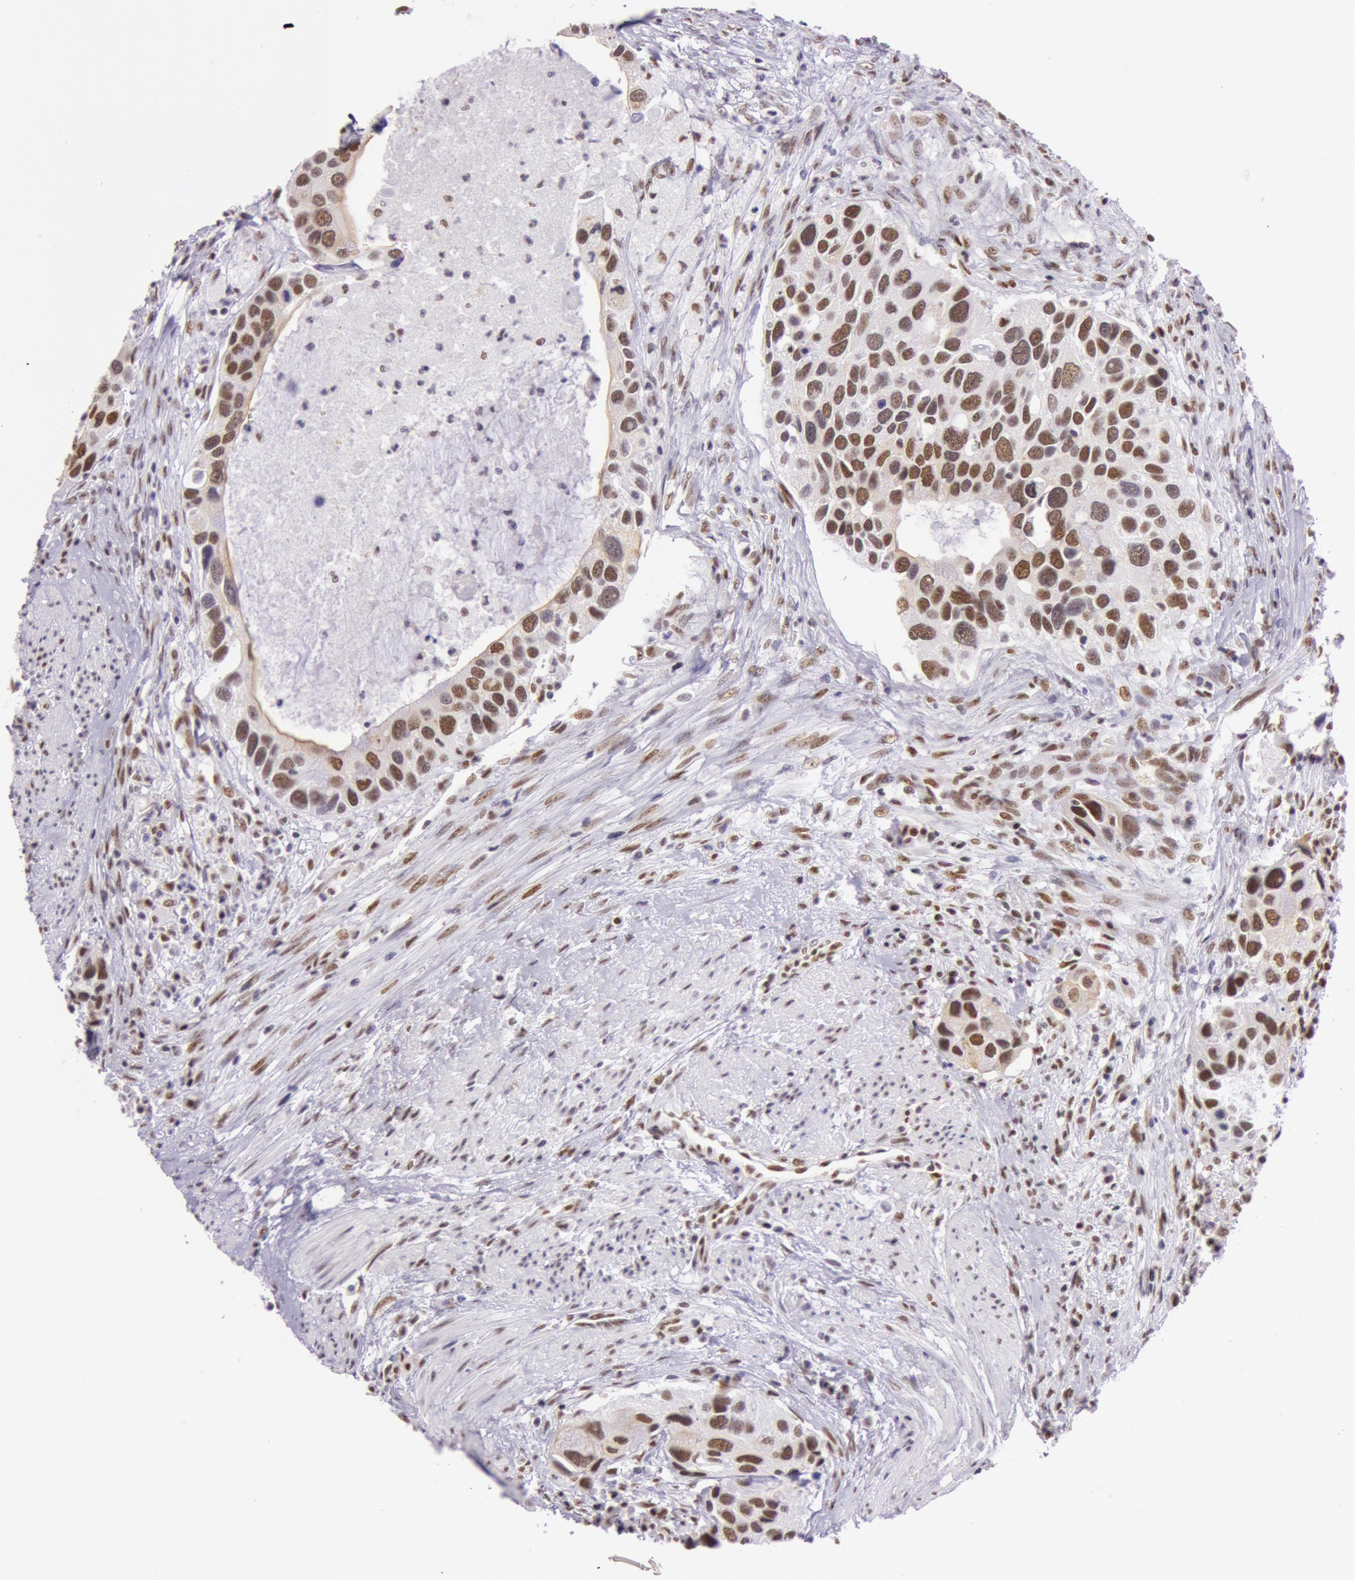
{"staining": {"intensity": "strong", "quantity": ">75%", "location": "nuclear"}, "tissue": "urothelial cancer", "cell_type": "Tumor cells", "image_type": "cancer", "snomed": [{"axis": "morphology", "description": "Urothelial carcinoma, High grade"}, {"axis": "topography", "description": "Urinary bladder"}], "caption": "The photomicrograph shows staining of high-grade urothelial carcinoma, revealing strong nuclear protein expression (brown color) within tumor cells. (Stains: DAB in brown, nuclei in blue, Microscopy: brightfield microscopy at high magnification).", "gene": "NBN", "patient": {"sex": "male", "age": 66}}